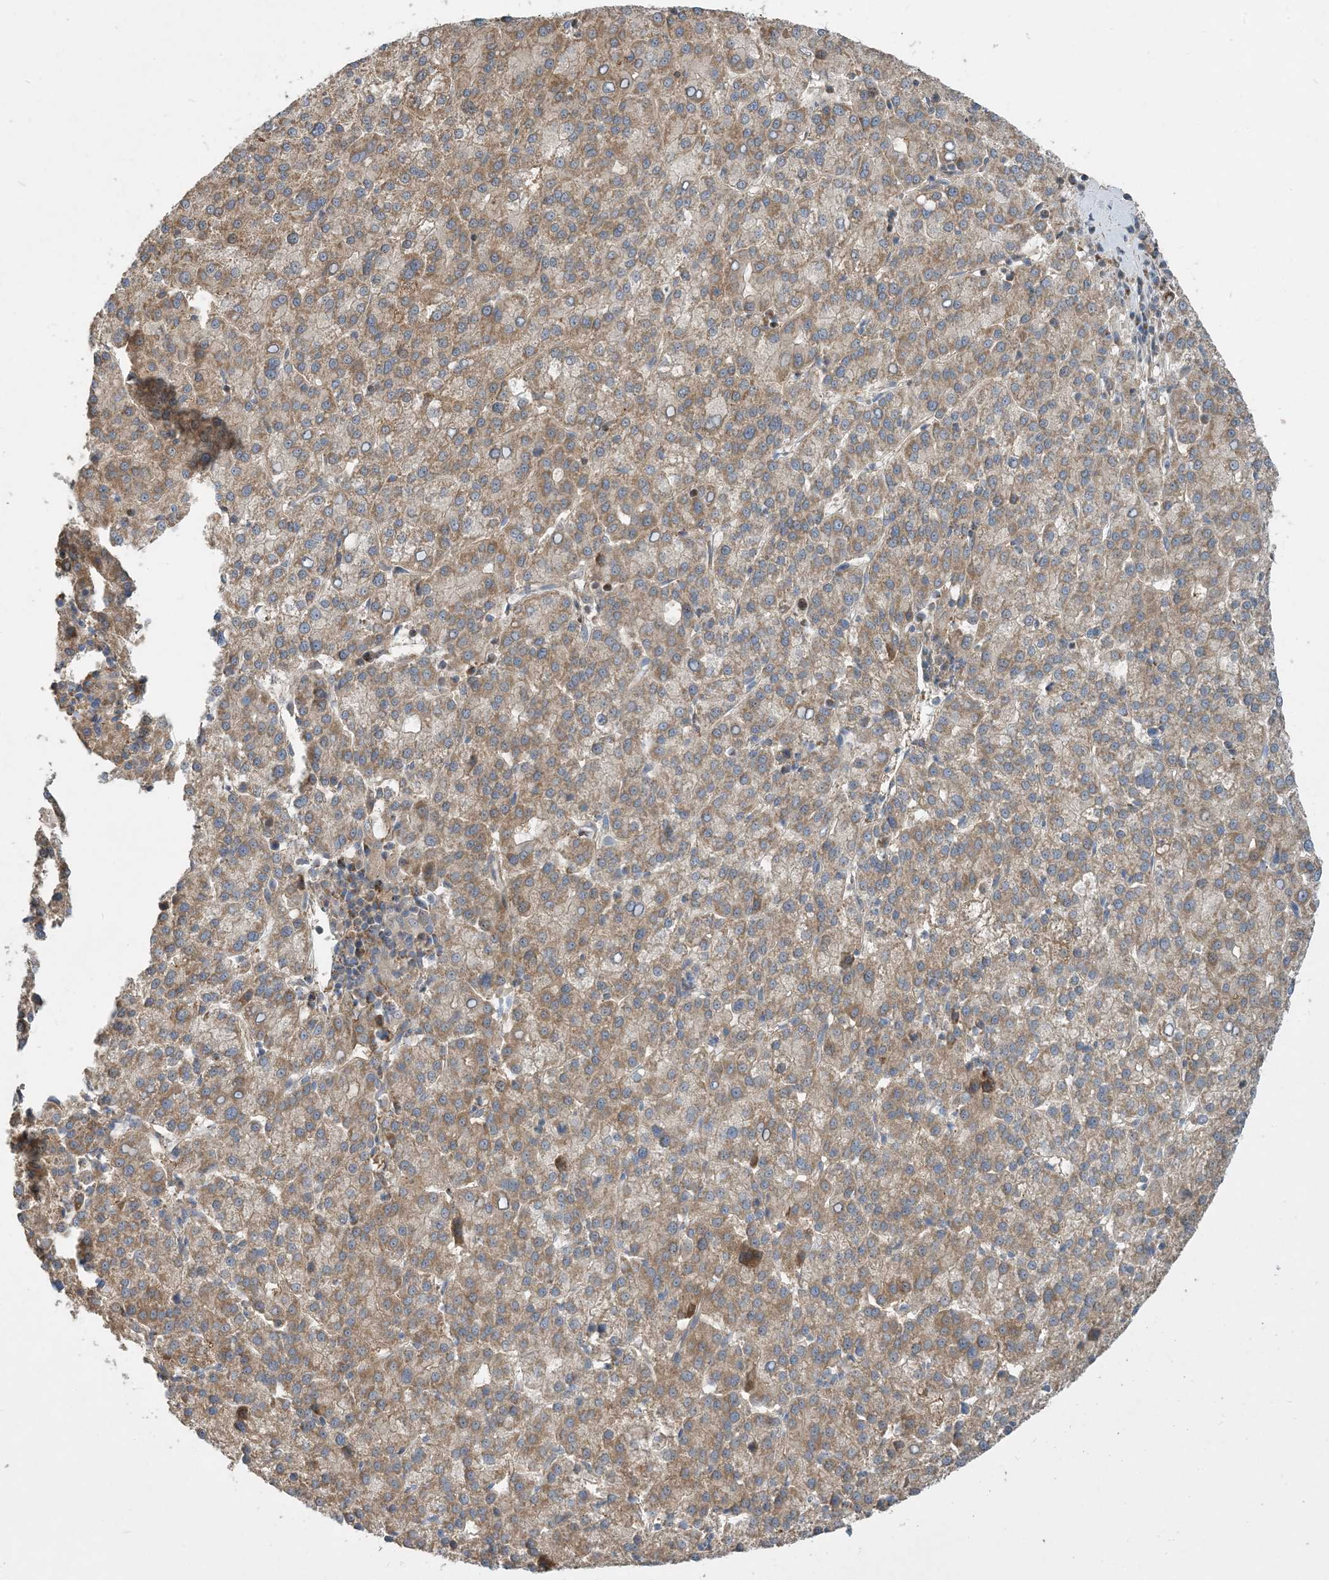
{"staining": {"intensity": "moderate", "quantity": ">75%", "location": "cytoplasmic/membranous"}, "tissue": "liver cancer", "cell_type": "Tumor cells", "image_type": "cancer", "snomed": [{"axis": "morphology", "description": "Carcinoma, Hepatocellular, NOS"}, {"axis": "topography", "description": "Liver"}], "caption": "DAB (3,3'-diaminobenzidine) immunohistochemical staining of human liver hepatocellular carcinoma reveals moderate cytoplasmic/membranous protein positivity in approximately >75% of tumor cells.", "gene": "ECHDC1", "patient": {"sex": "female", "age": 58}}